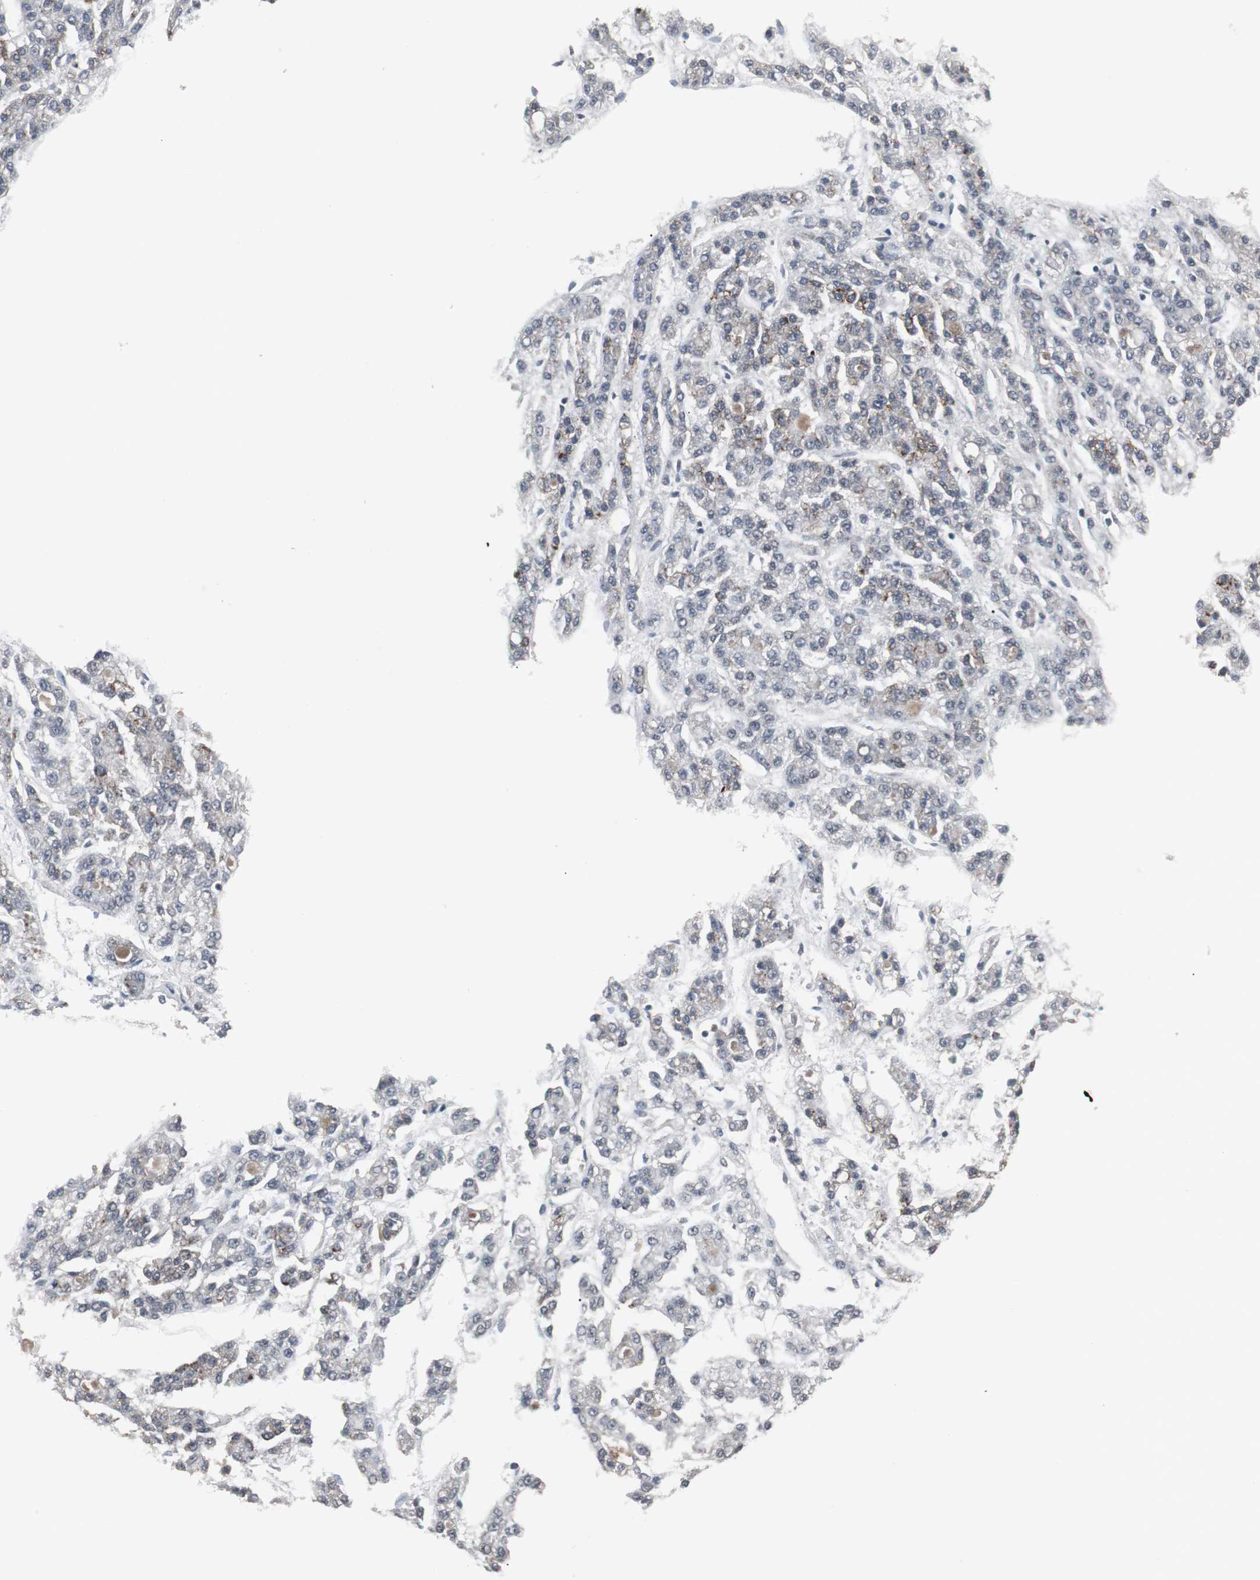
{"staining": {"intensity": "moderate", "quantity": "<25%", "location": "cytoplasmic/membranous"}, "tissue": "liver cancer", "cell_type": "Tumor cells", "image_type": "cancer", "snomed": [{"axis": "morphology", "description": "Carcinoma, Hepatocellular, NOS"}, {"axis": "topography", "description": "Liver"}], "caption": "DAB immunohistochemical staining of human liver cancer shows moderate cytoplasmic/membranous protein expression in approximately <25% of tumor cells.", "gene": "ACAA1", "patient": {"sex": "male", "age": 70}}